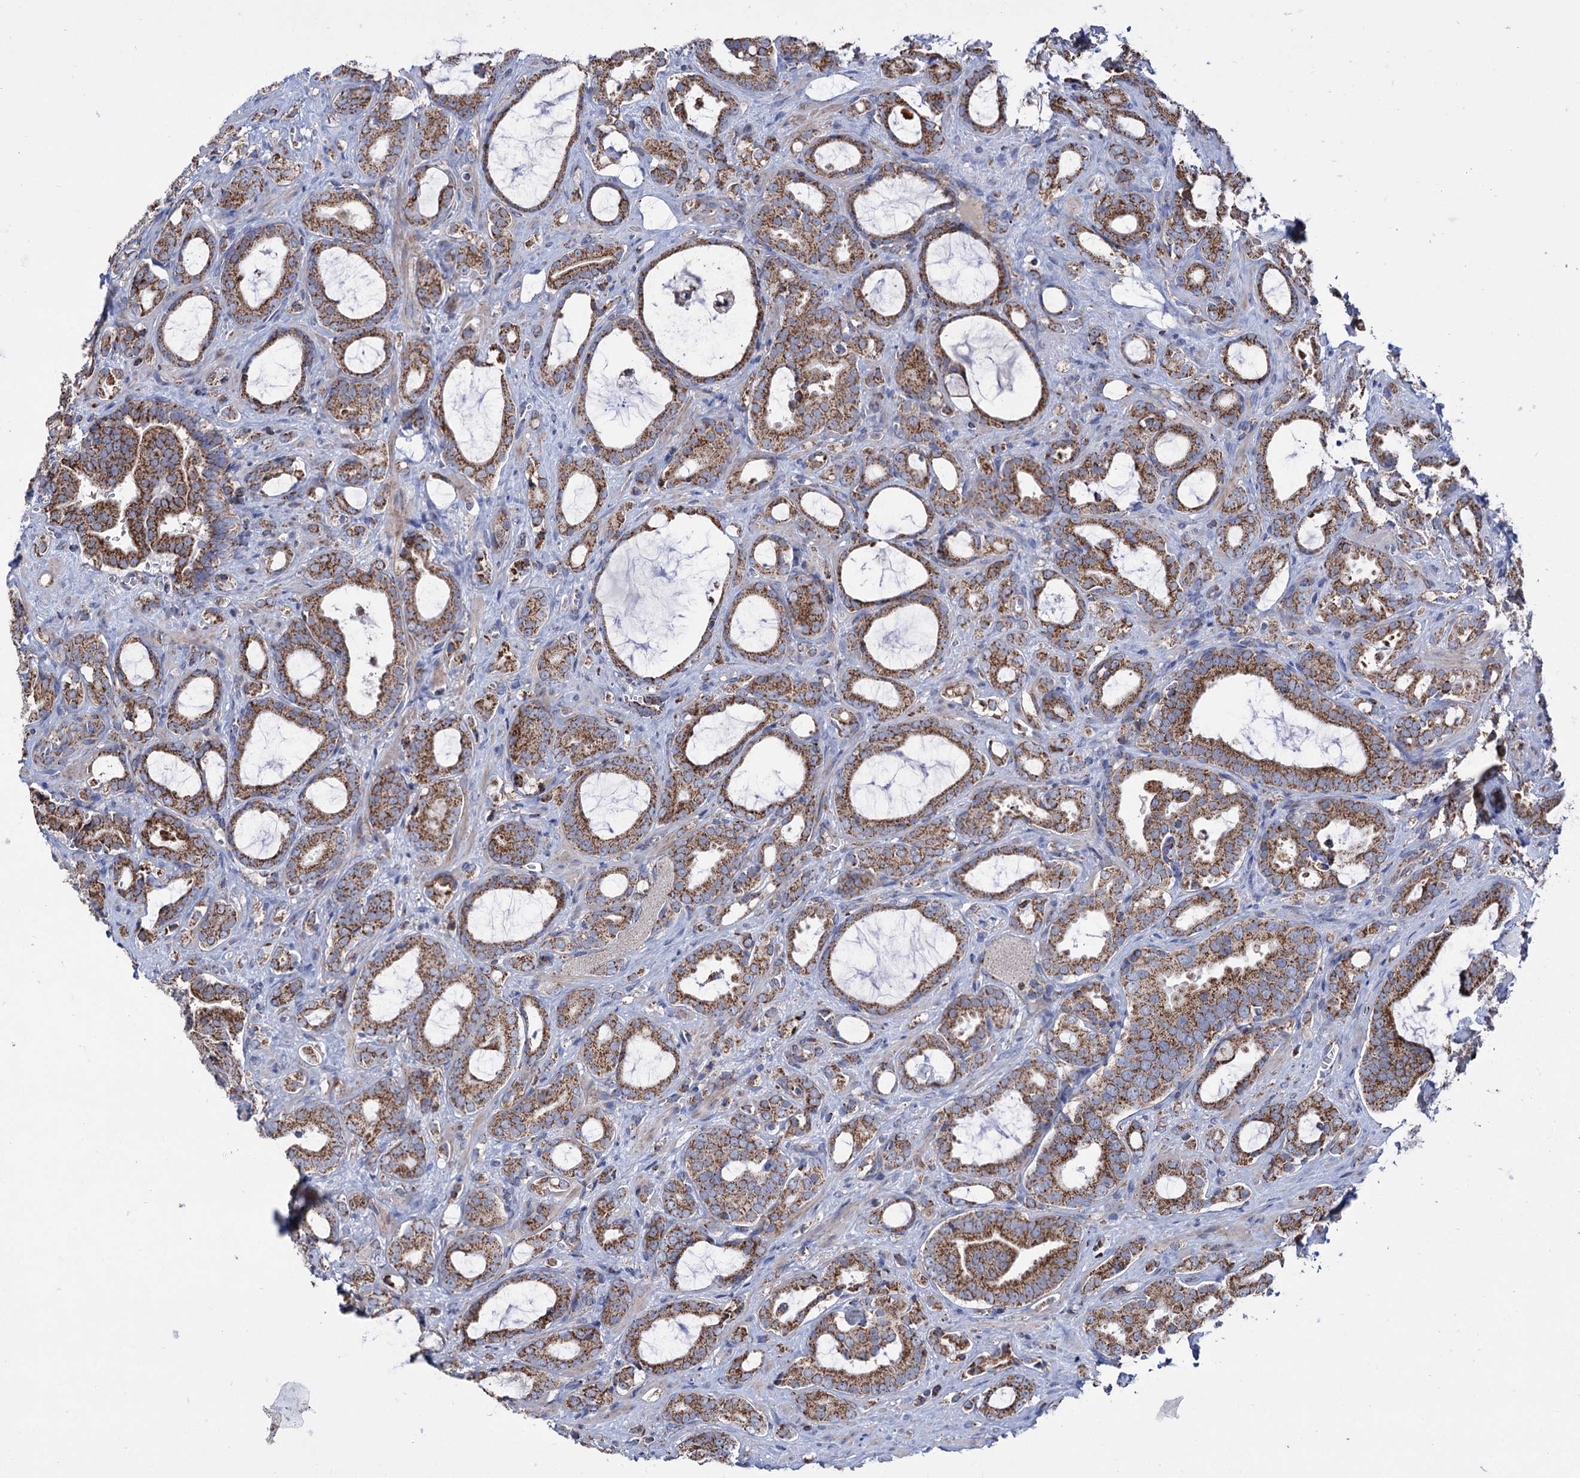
{"staining": {"intensity": "moderate", "quantity": ">75%", "location": "cytoplasmic/membranous"}, "tissue": "prostate cancer", "cell_type": "Tumor cells", "image_type": "cancer", "snomed": [{"axis": "morphology", "description": "Adenocarcinoma, High grade"}, {"axis": "topography", "description": "Prostate"}], "caption": "Tumor cells demonstrate medium levels of moderate cytoplasmic/membranous expression in approximately >75% of cells in human prostate cancer (high-grade adenocarcinoma).", "gene": "ABHD10", "patient": {"sex": "male", "age": 72}}